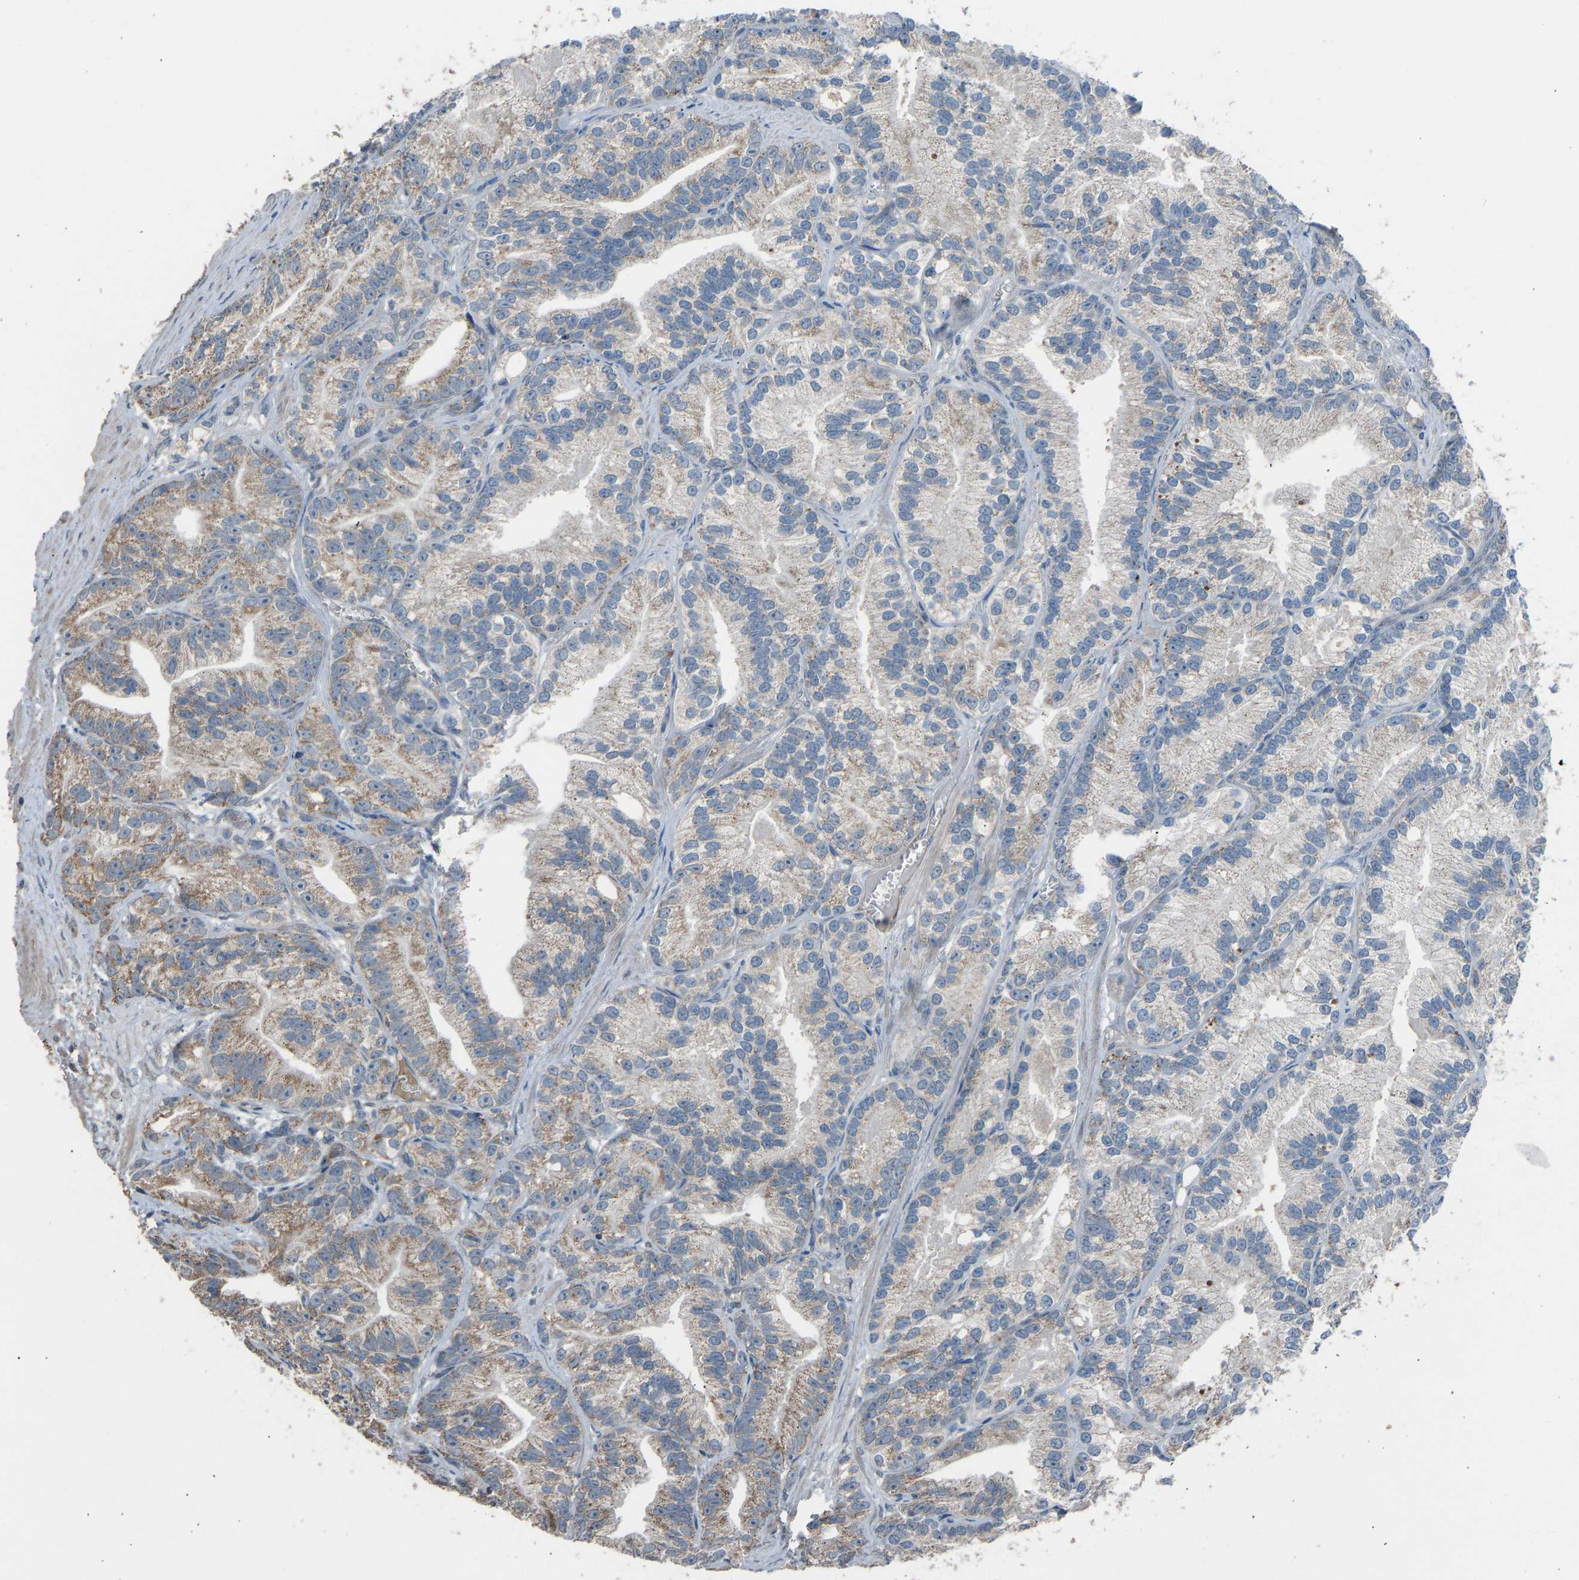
{"staining": {"intensity": "moderate", "quantity": "<25%", "location": "cytoplasmic/membranous"}, "tissue": "prostate cancer", "cell_type": "Tumor cells", "image_type": "cancer", "snomed": [{"axis": "morphology", "description": "Adenocarcinoma, Low grade"}, {"axis": "topography", "description": "Prostate"}], "caption": "The immunohistochemical stain shows moderate cytoplasmic/membranous expression in tumor cells of prostate cancer (adenocarcinoma (low-grade)) tissue.", "gene": "TGFBR3", "patient": {"sex": "male", "age": 89}}